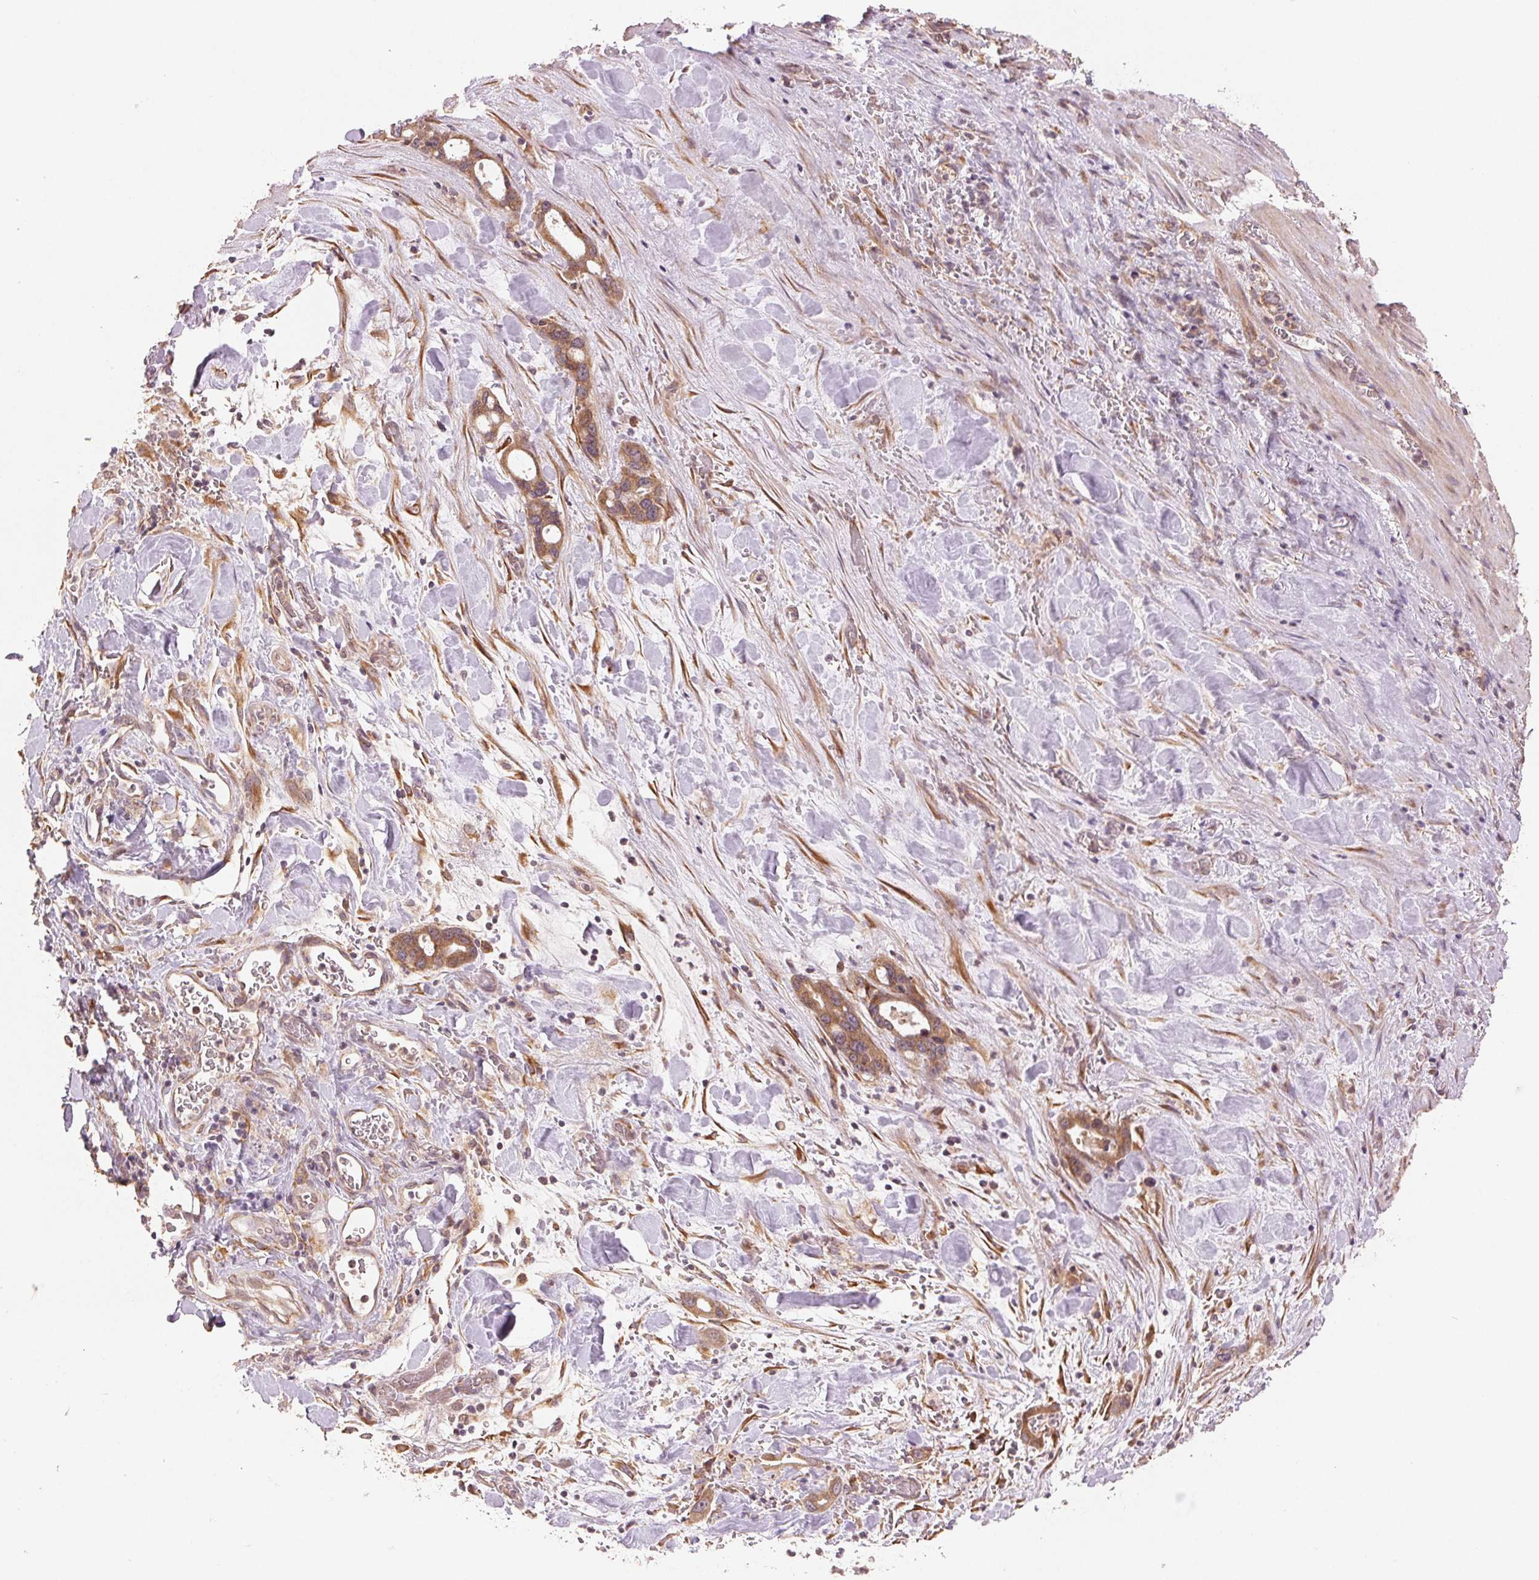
{"staining": {"intensity": "moderate", "quantity": ">75%", "location": "cytoplasmic/membranous"}, "tissue": "stomach cancer", "cell_type": "Tumor cells", "image_type": "cancer", "snomed": [{"axis": "morphology", "description": "Normal tissue, NOS"}, {"axis": "morphology", "description": "Adenocarcinoma, NOS"}, {"axis": "topography", "description": "Esophagus"}, {"axis": "topography", "description": "Stomach, upper"}], "caption": "Moderate cytoplasmic/membranous expression for a protein is present in about >75% of tumor cells of adenocarcinoma (stomach) using immunohistochemistry (IHC).", "gene": "SLC20A1", "patient": {"sex": "male", "age": 74}}